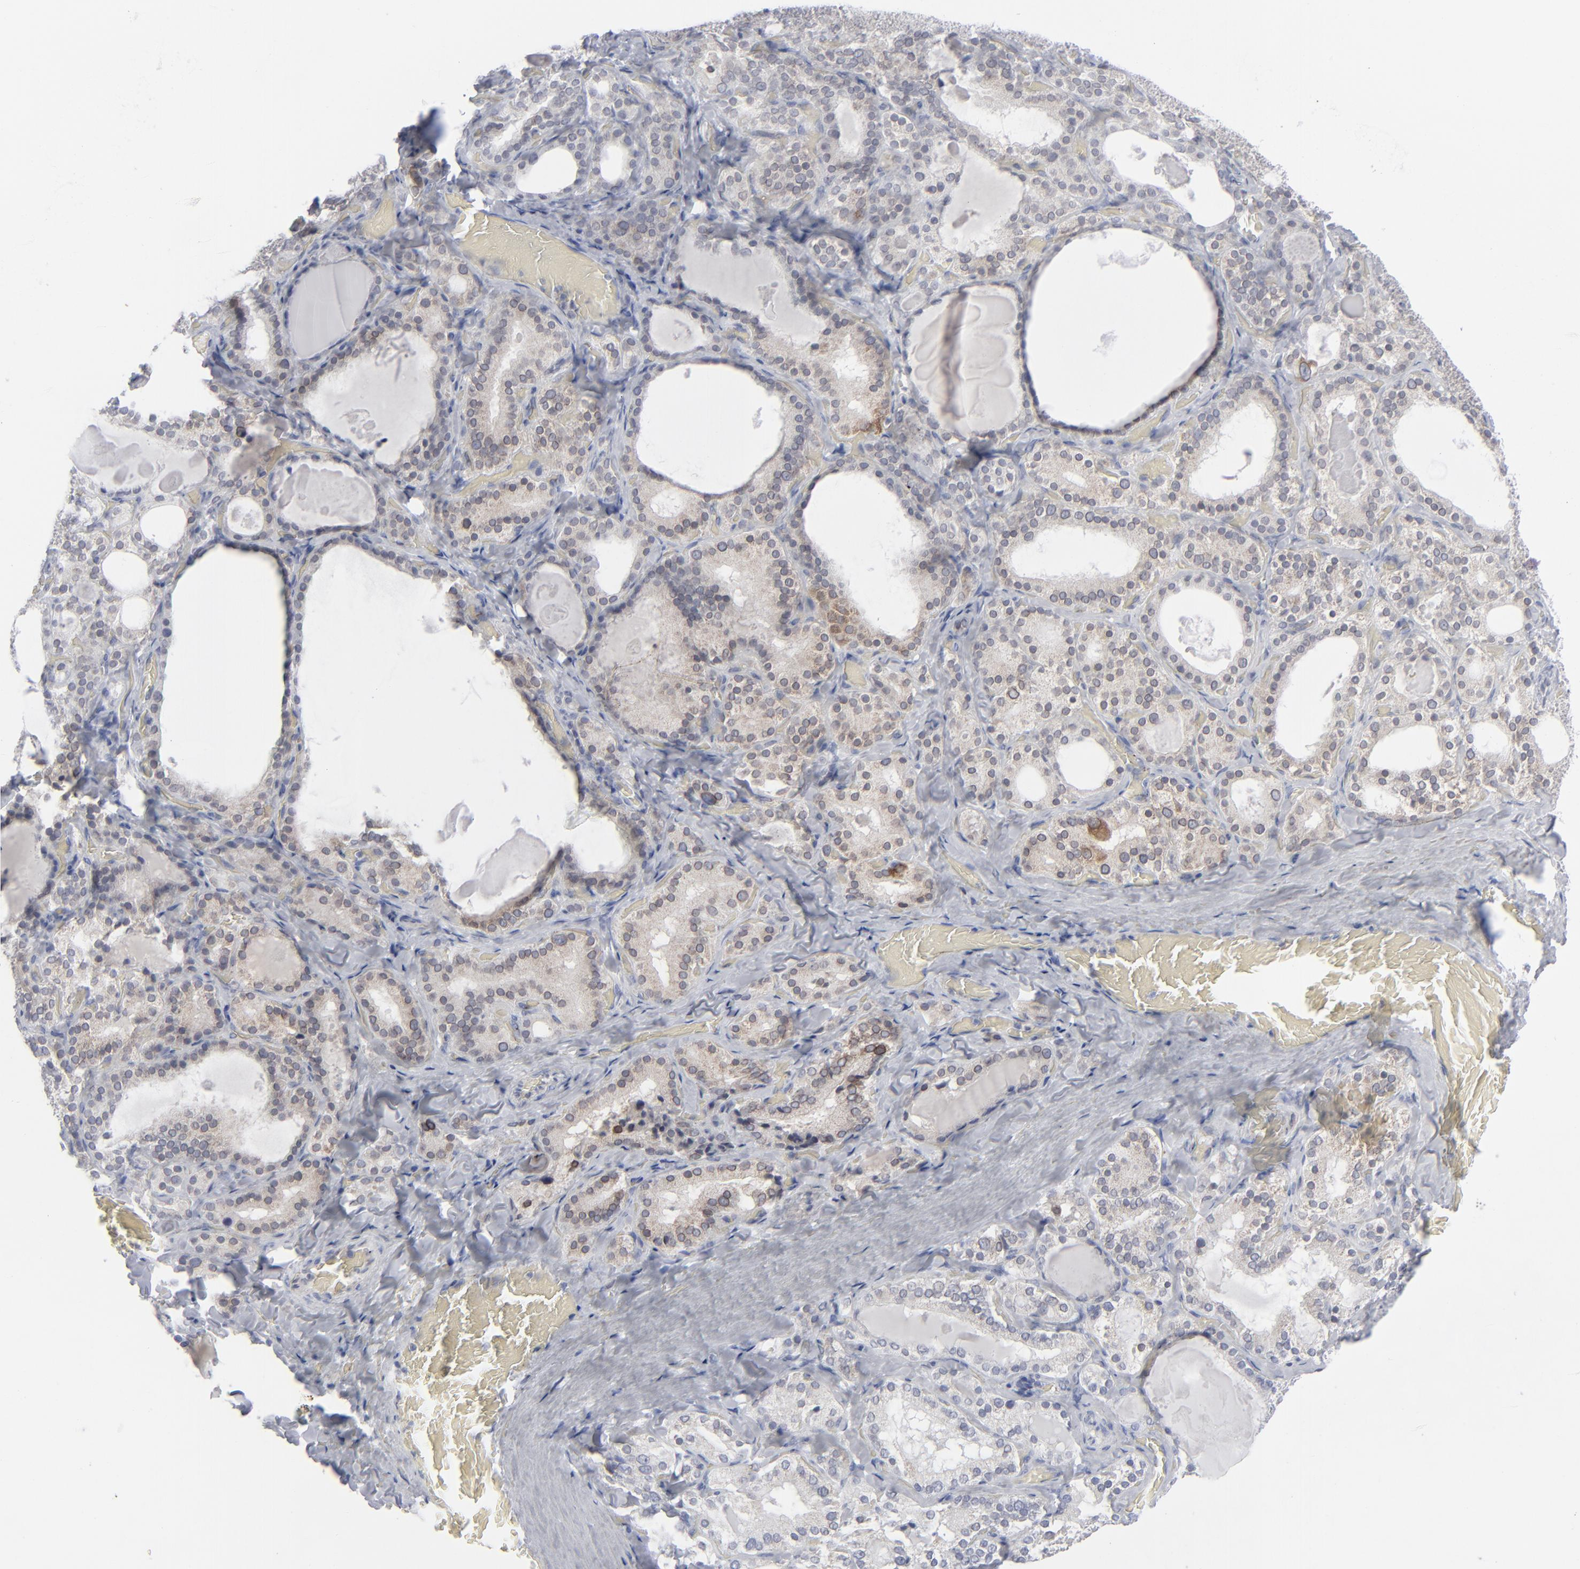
{"staining": {"intensity": "moderate", "quantity": "<25%", "location": "cytoplasmic/membranous"}, "tissue": "thyroid gland", "cell_type": "Glandular cells", "image_type": "normal", "snomed": [{"axis": "morphology", "description": "Normal tissue, NOS"}, {"axis": "topography", "description": "Thyroid gland"}], "caption": "A low amount of moderate cytoplasmic/membranous positivity is present in approximately <25% of glandular cells in unremarkable thyroid gland. (DAB IHC, brown staining for protein, blue staining for nuclei).", "gene": "NUP88", "patient": {"sex": "female", "age": 33}}